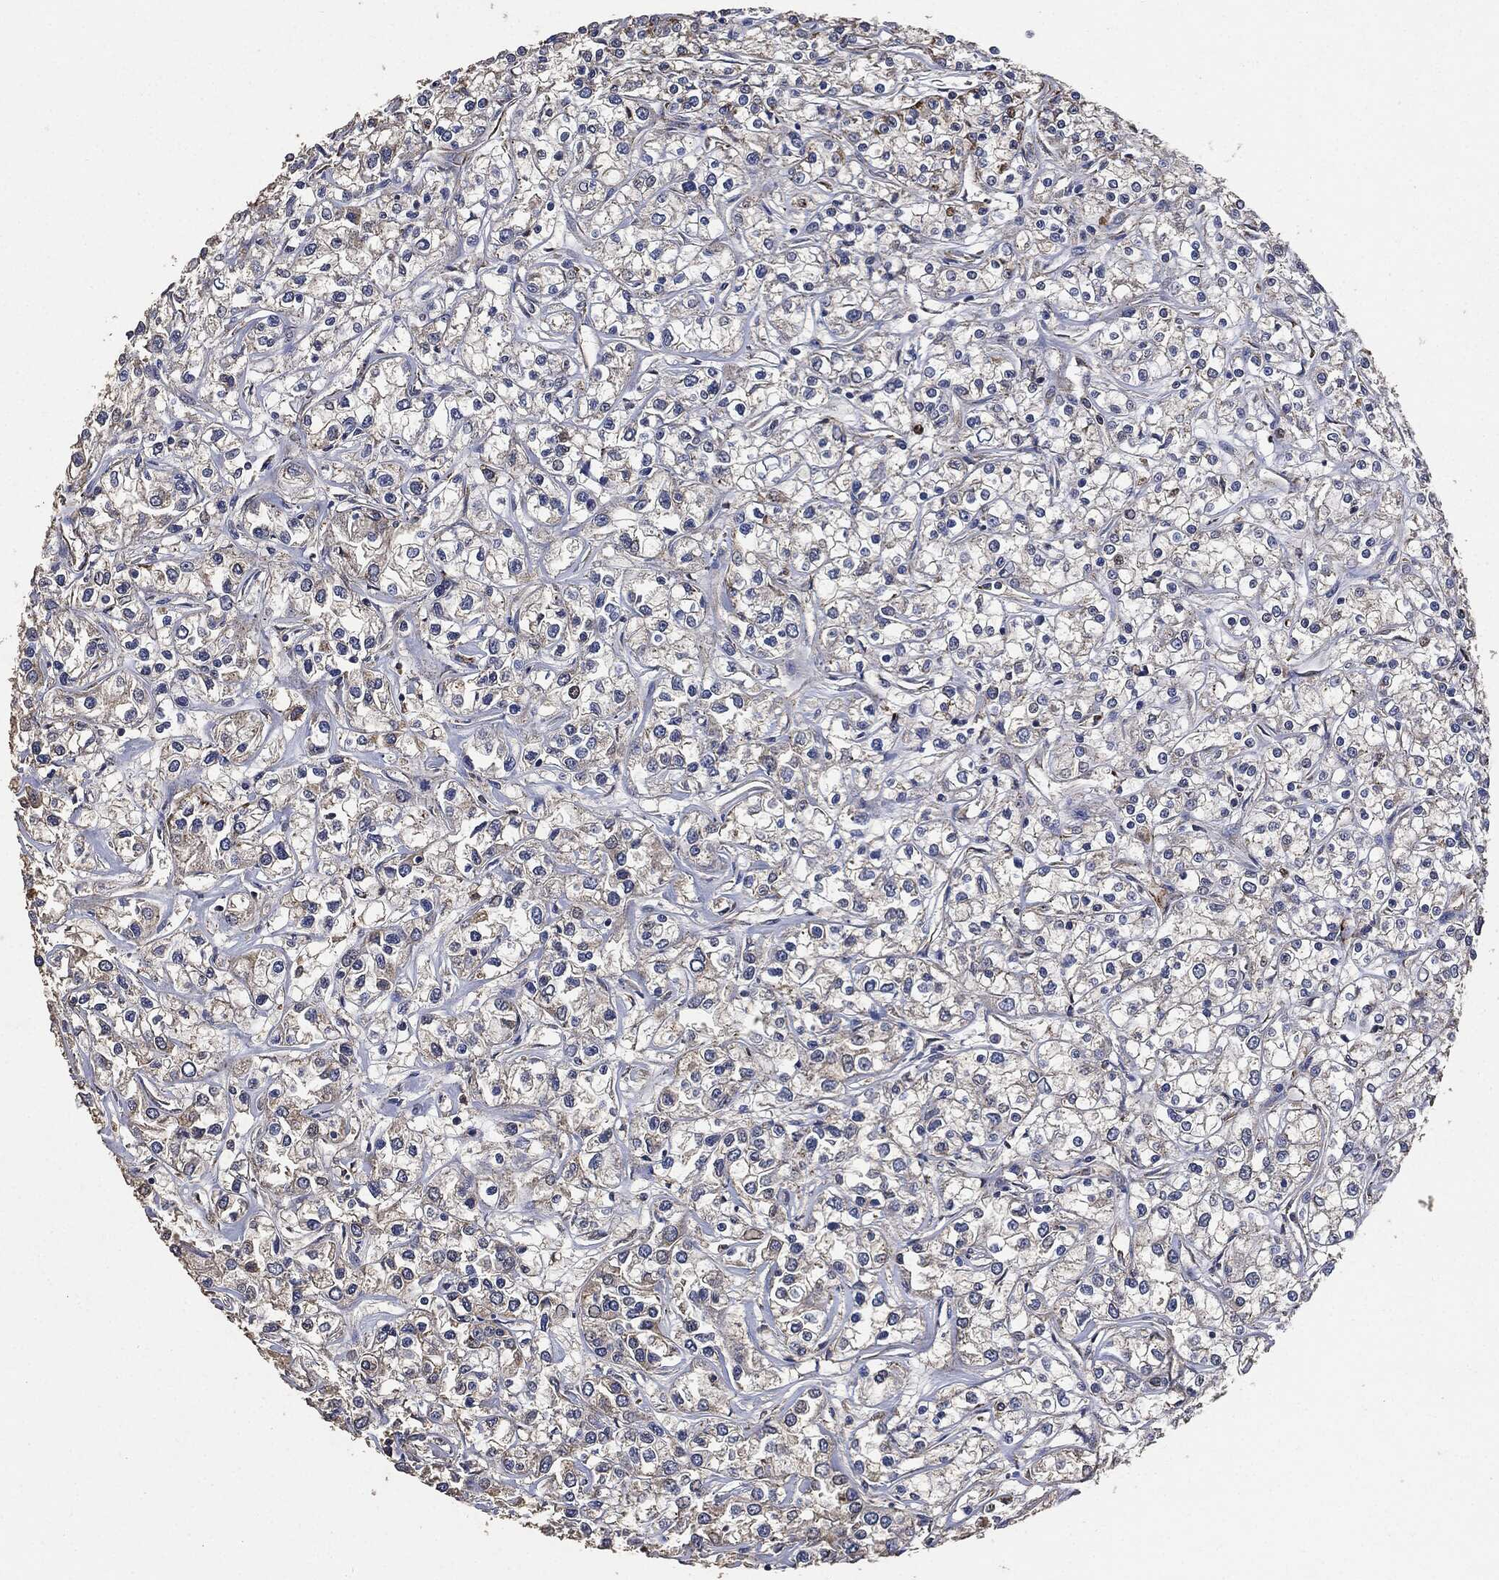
{"staining": {"intensity": "moderate", "quantity": "<25%", "location": "cytoplasmic/membranous"}, "tissue": "renal cancer", "cell_type": "Tumor cells", "image_type": "cancer", "snomed": [{"axis": "morphology", "description": "Adenocarcinoma, NOS"}, {"axis": "topography", "description": "Kidney"}], "caption": "Renal cancer (adenocarcinoma) was stained to show a protein in brown. There is low levels of moderate cytoplasmic/membranous staining in approximately <25% of tumor cells. (Brightfield microscopy of DAB IHC at high magnification).", "gene": "STK3", "patient": {"sex": "female", "age": 59}}